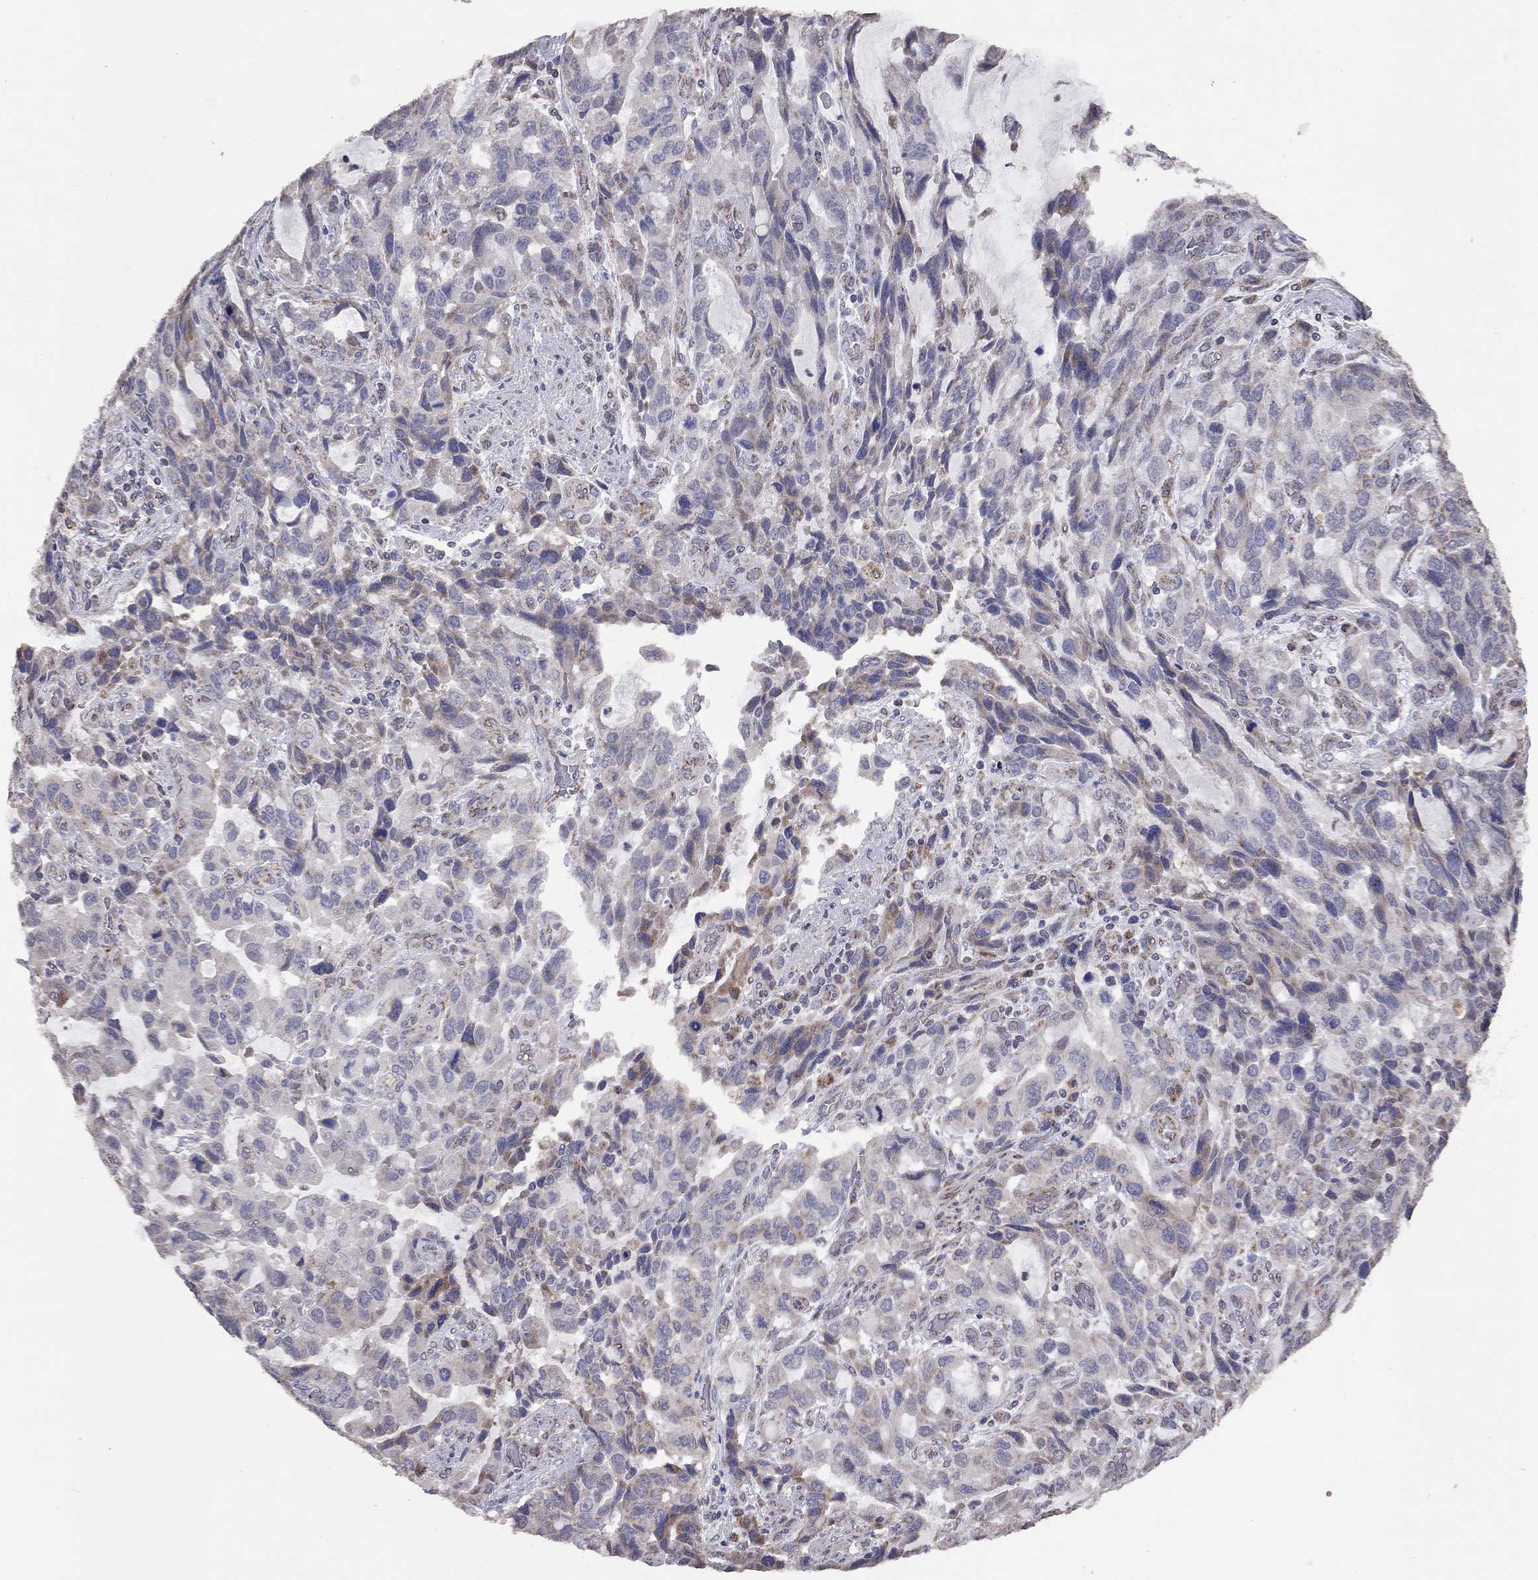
{"staining": {"intensity": "moderate", "quantity": ">75%", "location": "cytoplasmic/membranous"}, "tissue": "stomach cancer", "cell_type": "Tumor cells", "image_type": "cancer", "snomed": [{"axis": "morphology", "description": "Adenocarcinoma, NOS"}, {"axis": "topography", "description": "Stomach, upper"}], "caption": "Immunohistochemistry (IHC) micrograph of neoplastic tissue: human adenocarcinoma (stomach) stained using IHC shows medium levels of moderate protein expression localized specifically in the cytoplasmic/membranous of tumor cells, appearing as a cytoplasmic/membranous brown color.", "gene": "NDUFB1", "patient": {"sex": "male", "age": 85}}